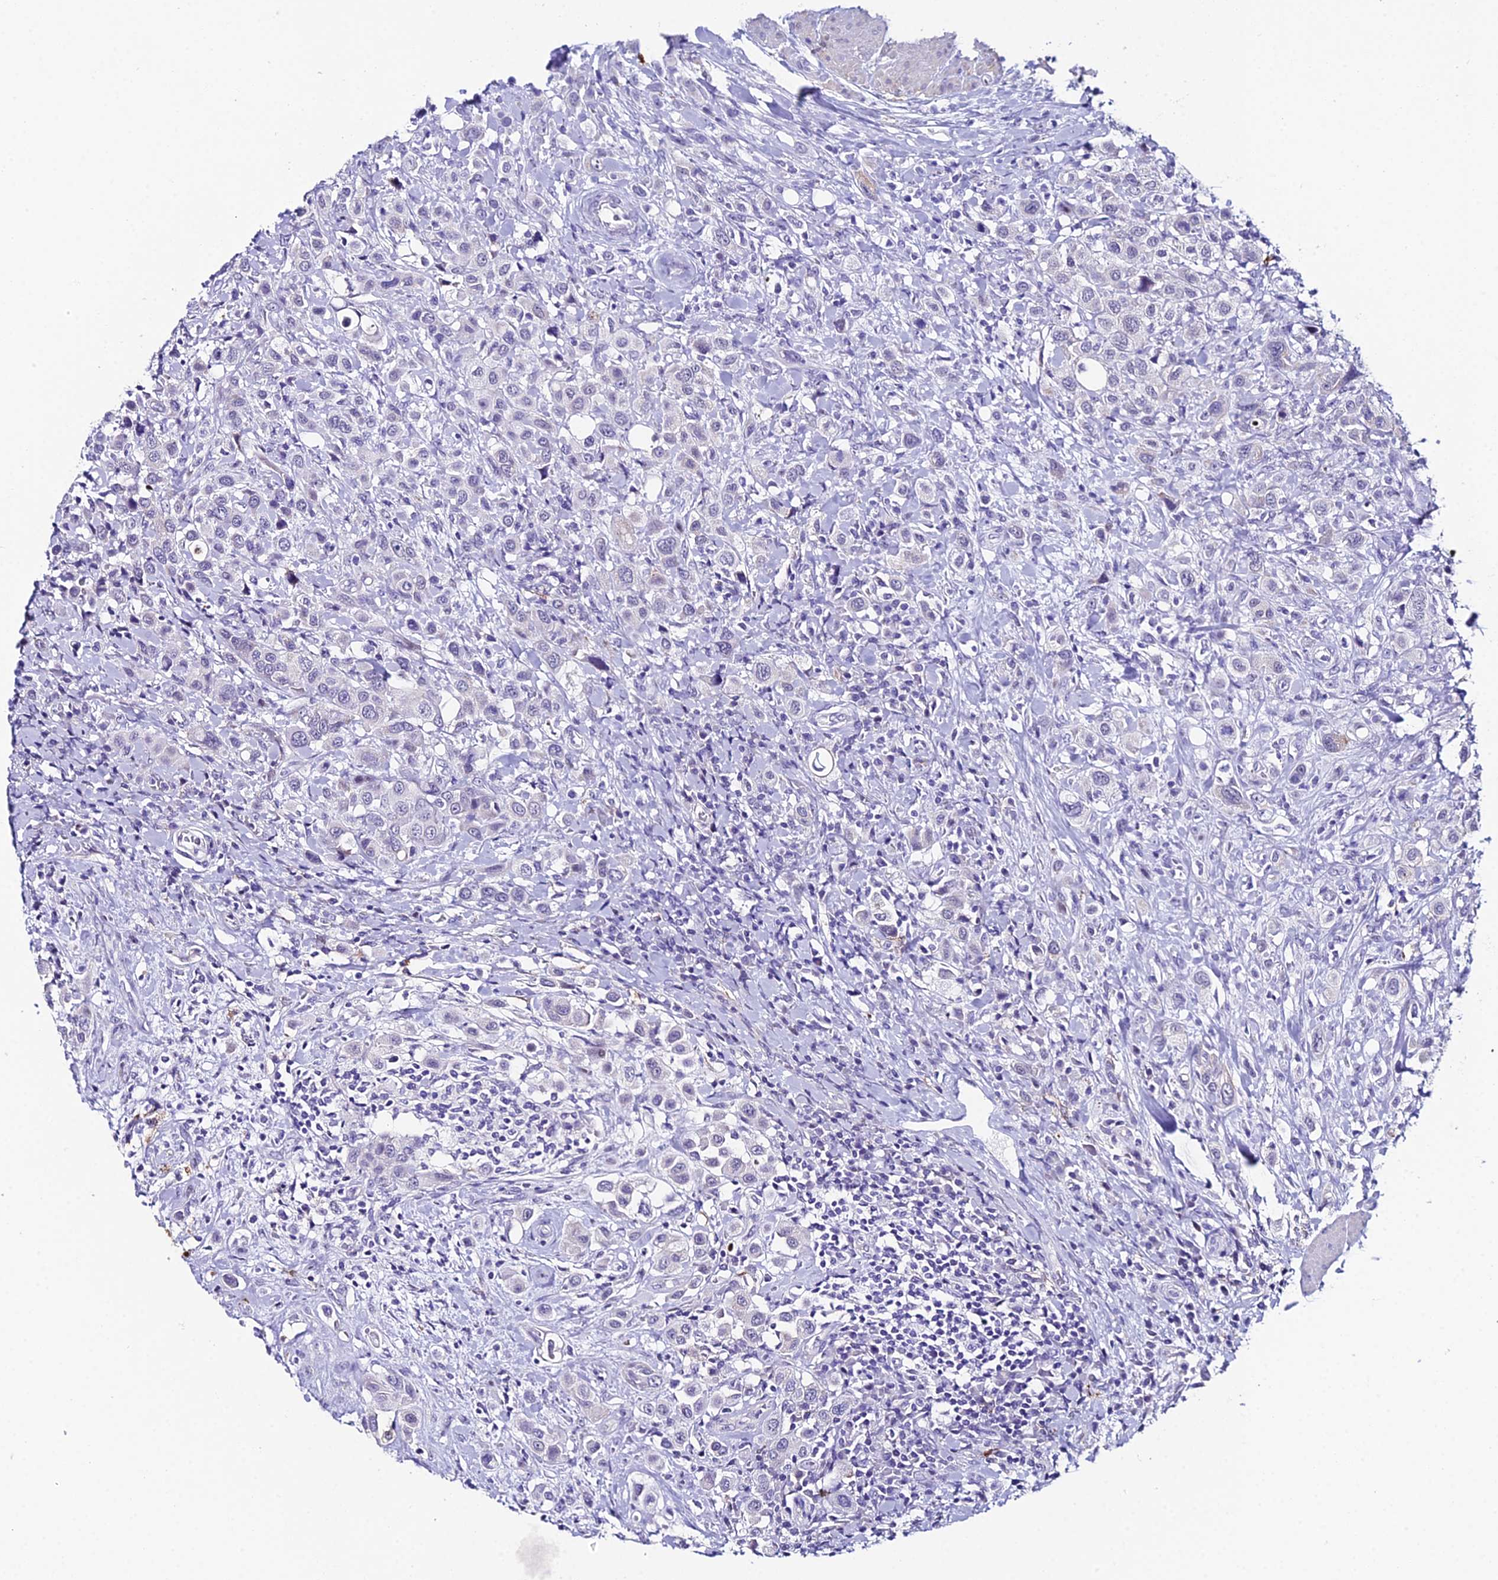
{"staining": {"intensity": "negative", "quantity": "none", "location": "none"}, "tissue": "urothelial cancer", "cell_type": "Tumor cells", "image_type": "cancer", "snomed": [{"axis": "morphology", "description": "Urothelial carcinoma, High grade"}, {"axis": "topography", "description": "Urinary bladder"}], "caption": "Immunohistochemical staining of human urothelial cancer reveals no significant staining in tumor cells. (Stains: DAB IHC with hematoxylin counter stain, Microscopy: brightfield microscopy at high magnification).", "gene": "CC2D2A", "patient": {"sex": "male", "age": 50}}